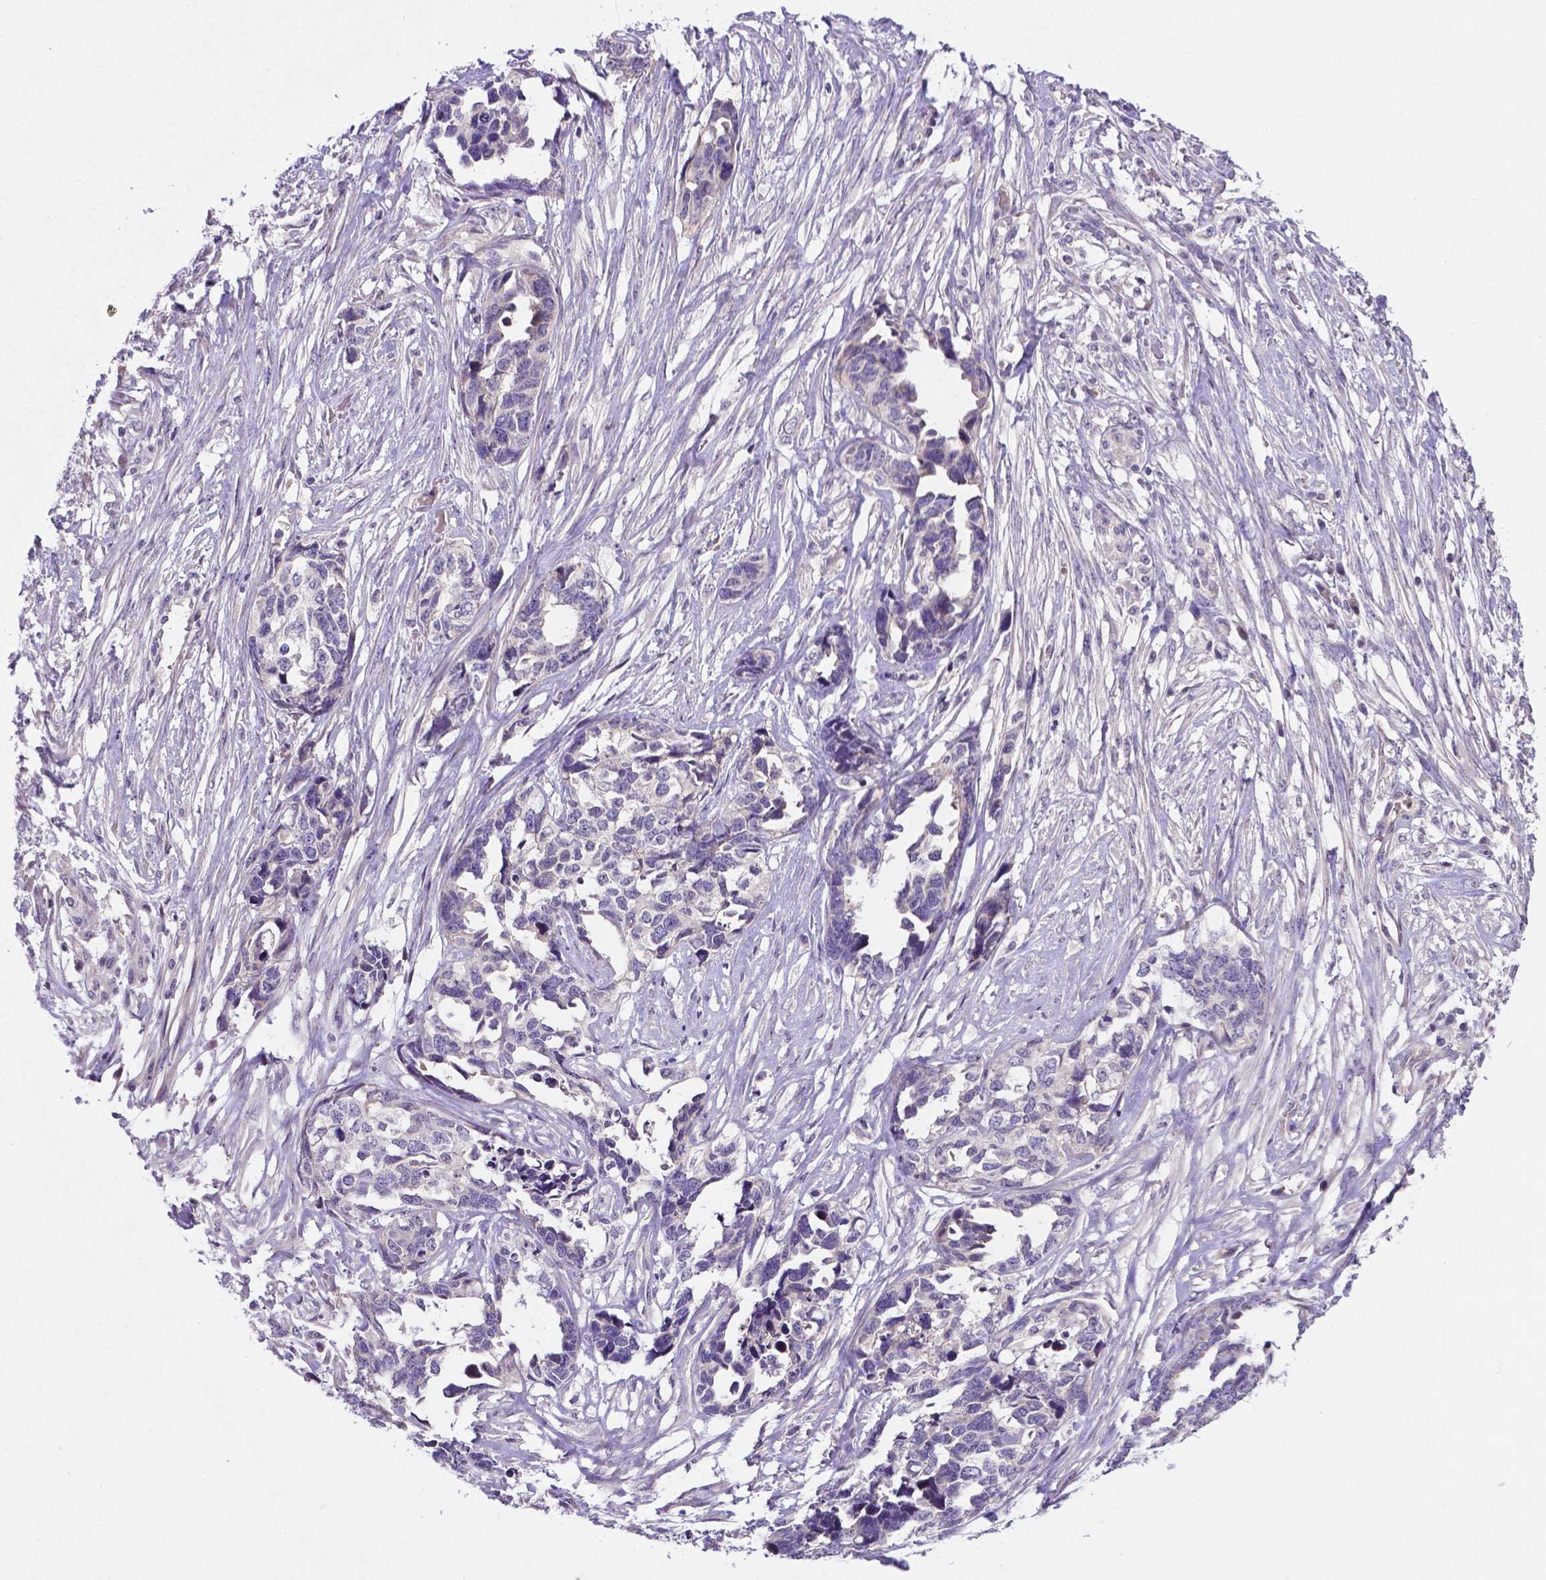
{"staining": {"intensity": "negative", "quantity": "none", "location": "none"}, "tissue": "ovarian cancer", "cell_type": "Tumor cells", "image_type": "cancer", "snomed": [{"axis": "morphology", "description": "Cystadenocarcinoma, serous, NOS"}, {"axis": "topography", "description": "Ovary"}], "caption": "DAB immunohistochemical staining of ovarian cancer displays no significant expression in tumor cells.", "gene": "TM4SF20", "patient": {"sex": "female", "age": 69}}